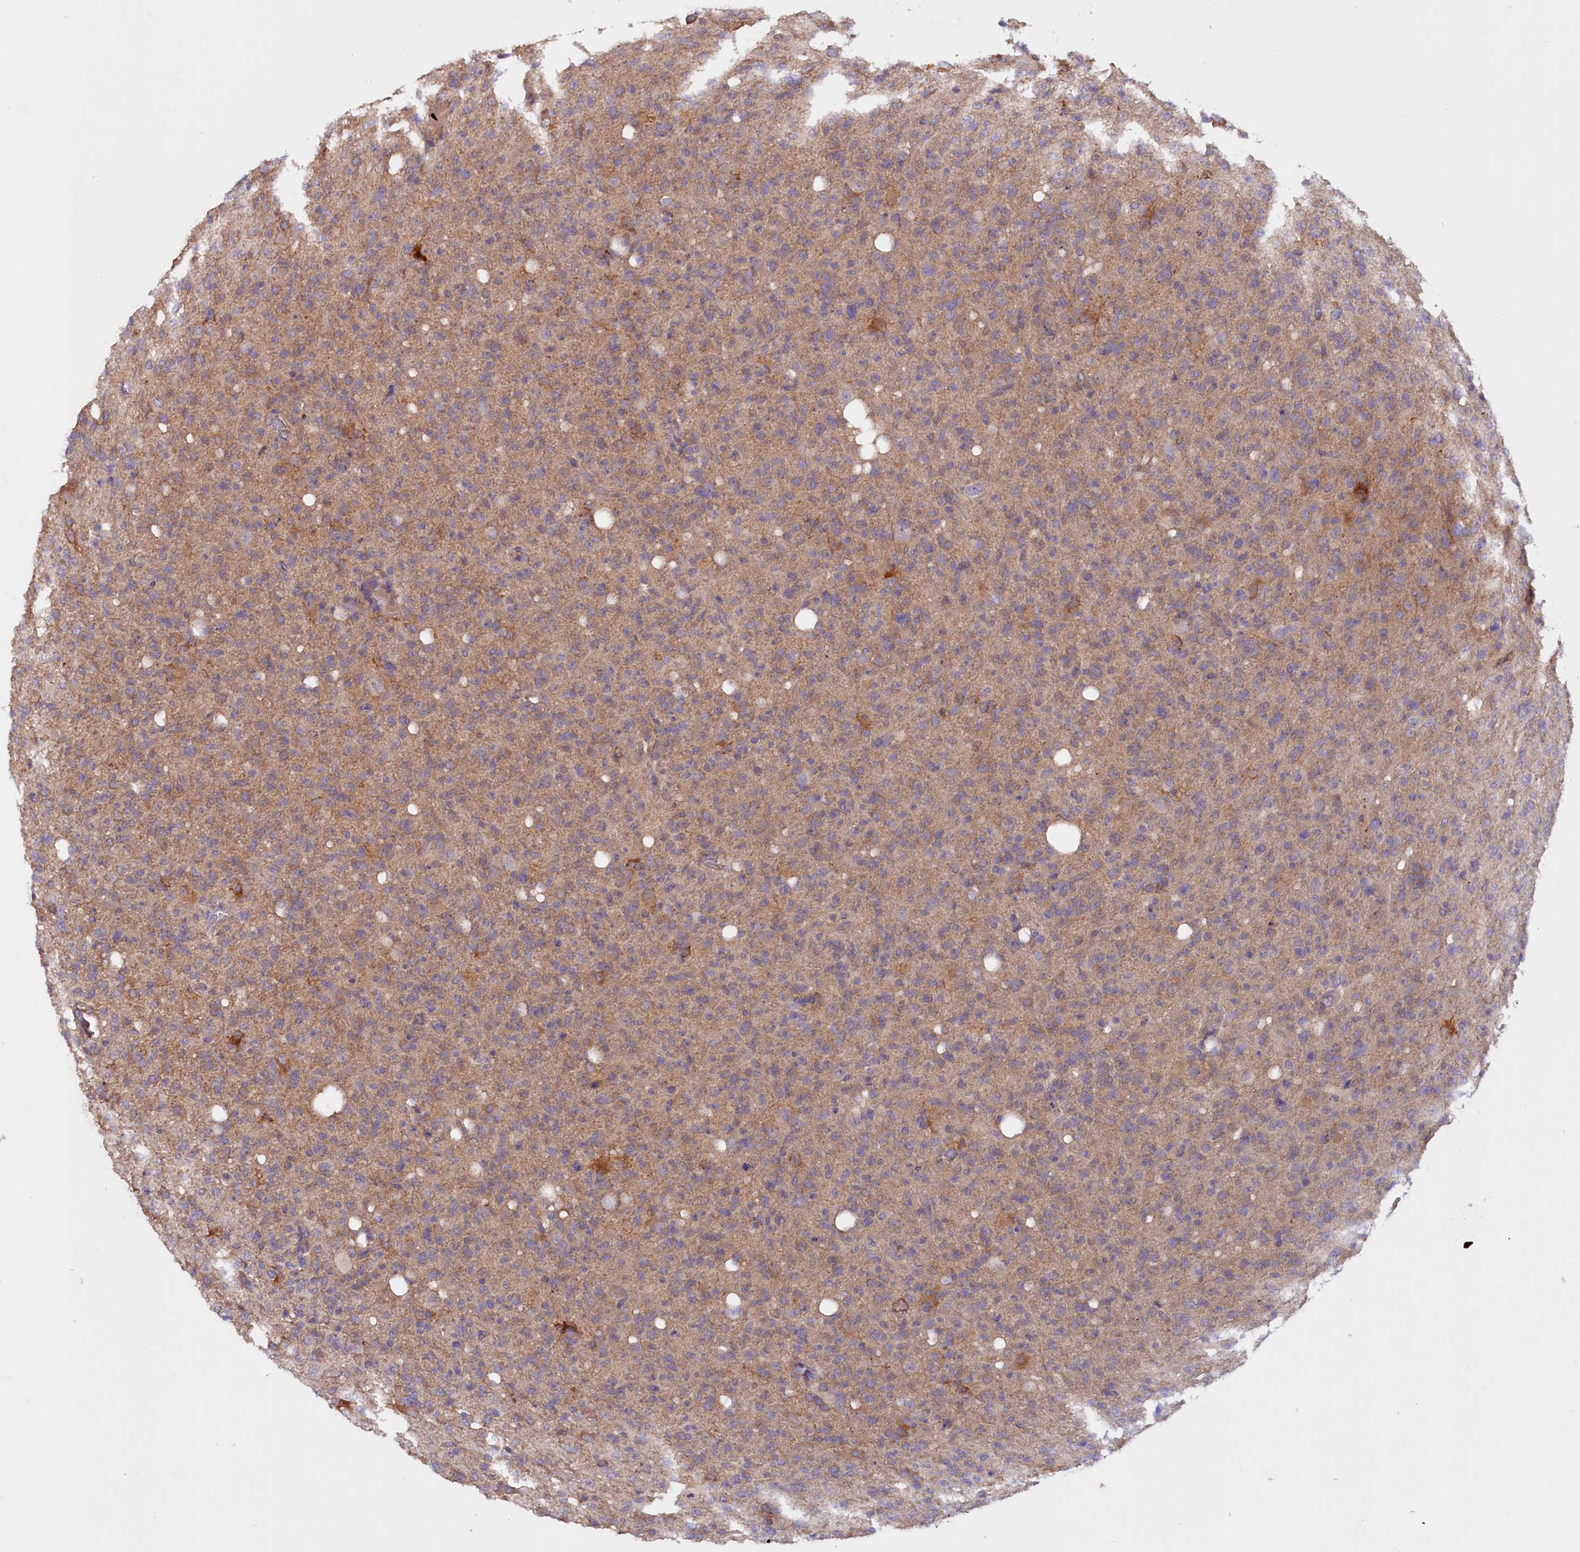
{"staining": {"intensity": "weak", "quantity": "<25%", "location": "cytoplasmic/membranous"}, "tissue": "glioma", "cell_type": "Tumor cells", "image_type": "cancer", "snomed": [{"axis": "morphology", "description": "Glioma, malignant, High grade"}, {"axis": "topography", "description": "Brain"}], "caption": "Immunohistochemistry (IHC) photomicrograph of malignant glioma (high-grade) stained for a protein (brown), which reveals no expression in tumor cells.", "gene": "ETFBKMT", "patient": {"sex": "female", "age": 57}}